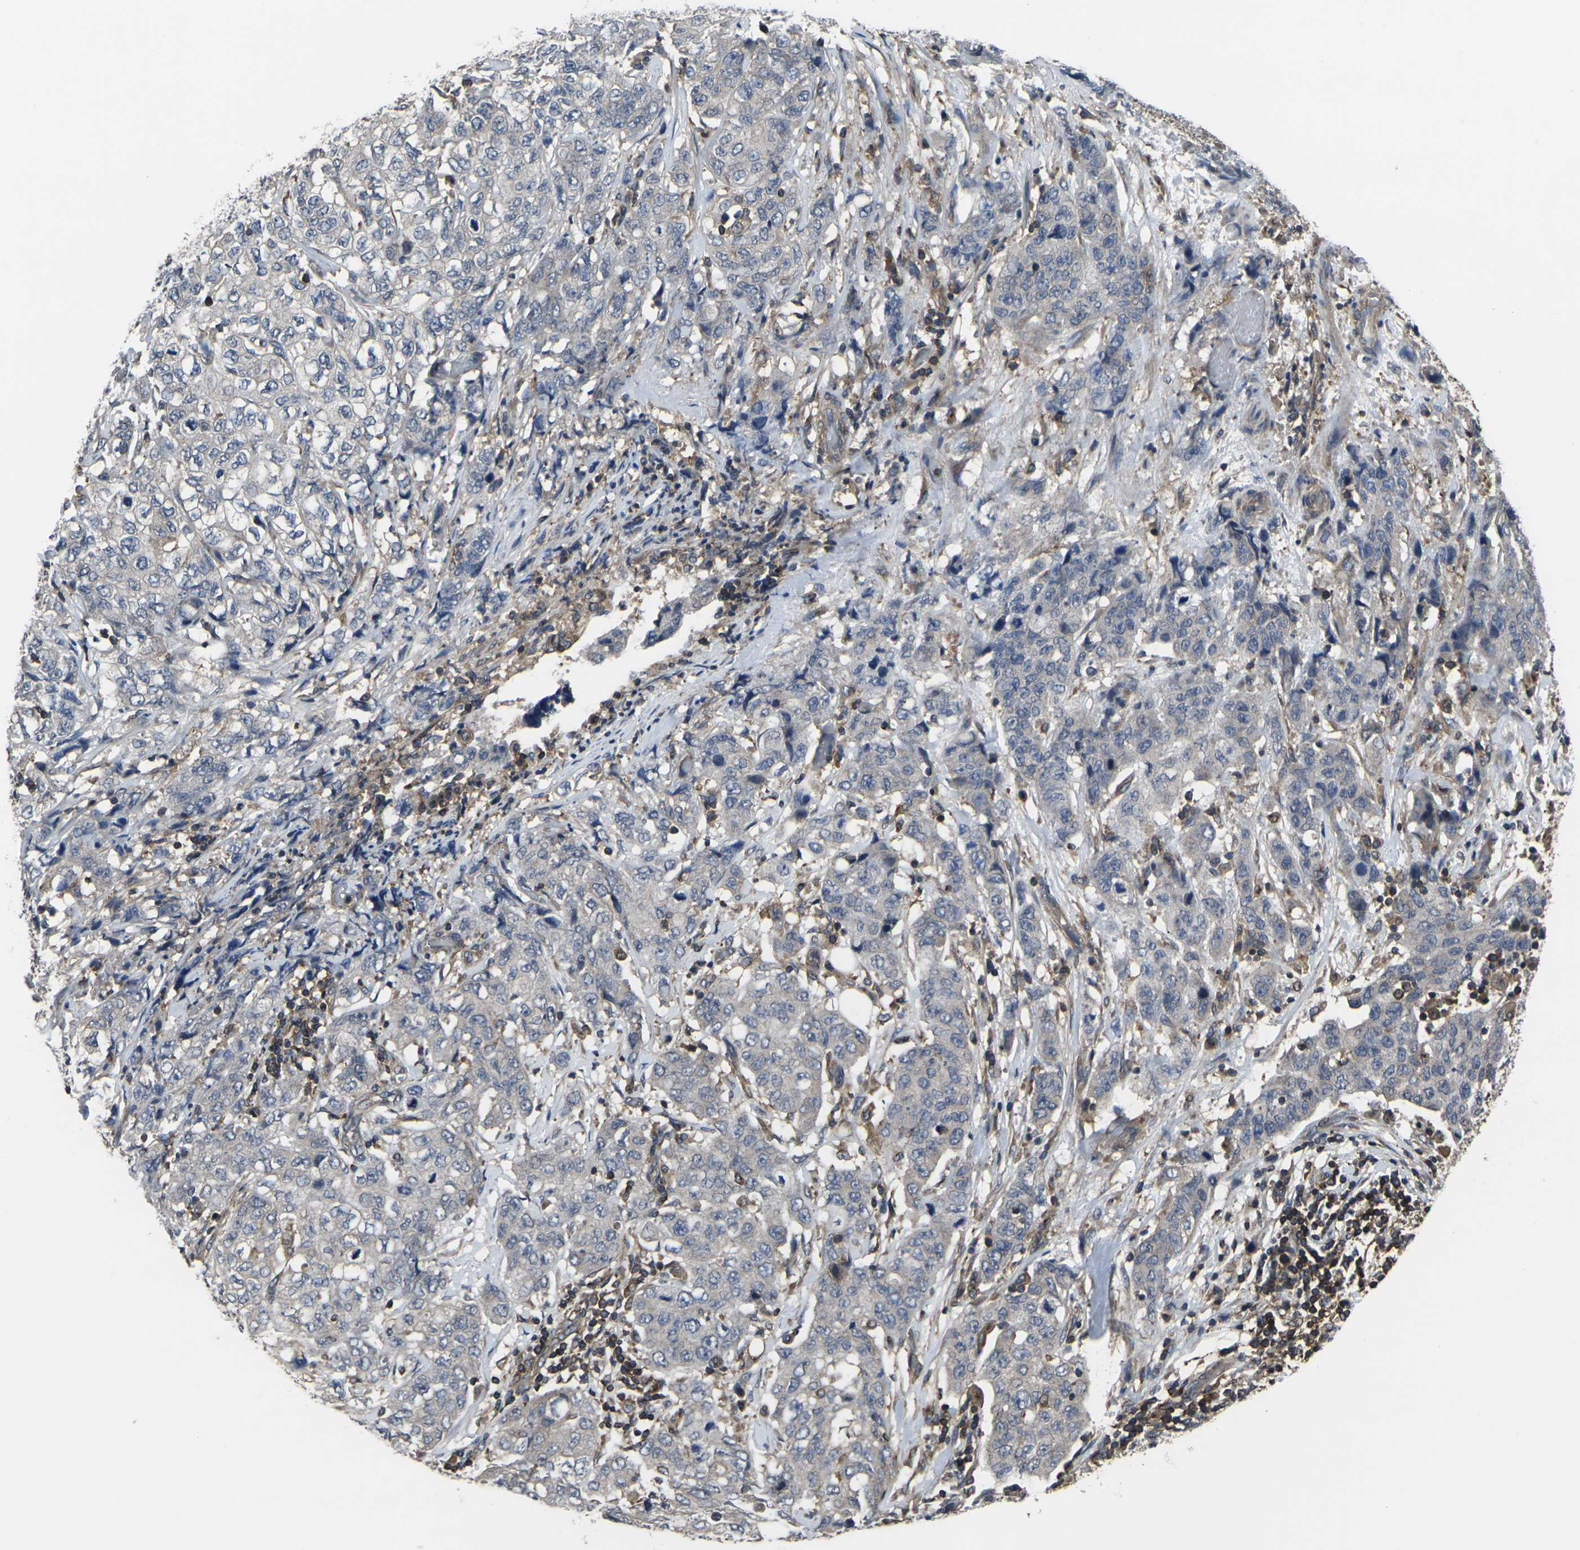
{"staining": {"intensity": "negative", "quantity": "none", "location": "none"}, "tissue": "stomach cancer", "cell_type": "Tumor cells", "image_type": "cancer", "snomed": [{"axis": "morphology", "description": "Adenocarcinoma, NOS"}, {"axis": "topography", "description": "Stomach"}], "caption": "Immunohistochemistry micrograph of human stomach cancer (adenocarcinoma) stained for a protein (brown), which demonstrates no positivity in tumor cells.", "gene": "PRKACB", "patient": {"sex": "male", "age": 48}}